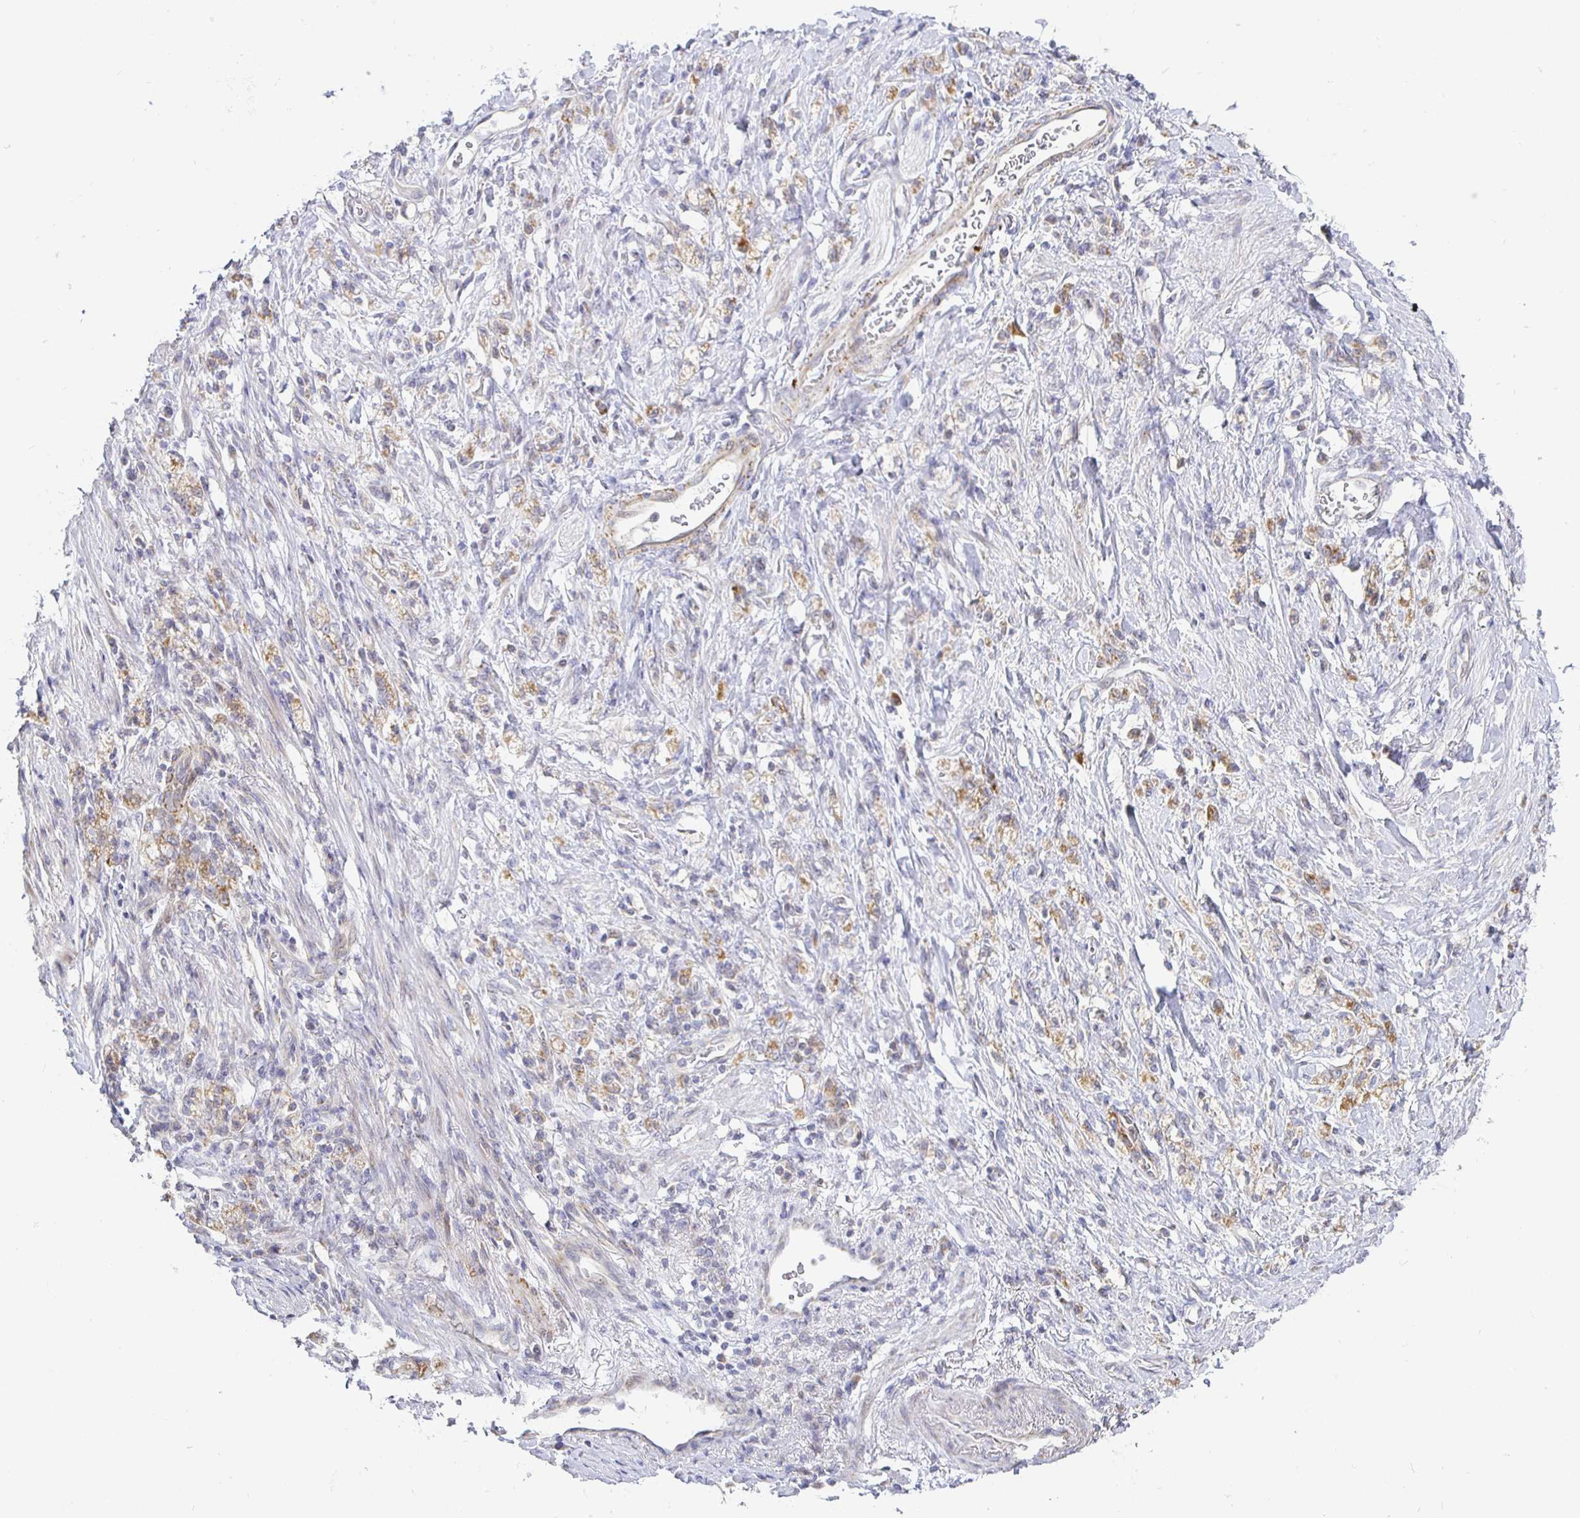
{"staining": {"intensity": "weak", "quantity": "25%-75%", "location": "cytoplasmic/membranous"}, "tissue": "stomach cancer", "cell_type": "Tumor cells", "image_type": "cancer", "snomed": [{"axis": "morphology", "description": "Adenocarcinoma, NOS"}, {"axis": "topography", "description": "Stomach"}], "caption": "This is an image of immunohistochemistry (IHC) staining of stomach cancer (adenocarcinoma), which shows weak expression in the cytoplasmic/membranous of tumor cells.", "gene": "CIT", "patient": {"sex": "male", "age": 77}}